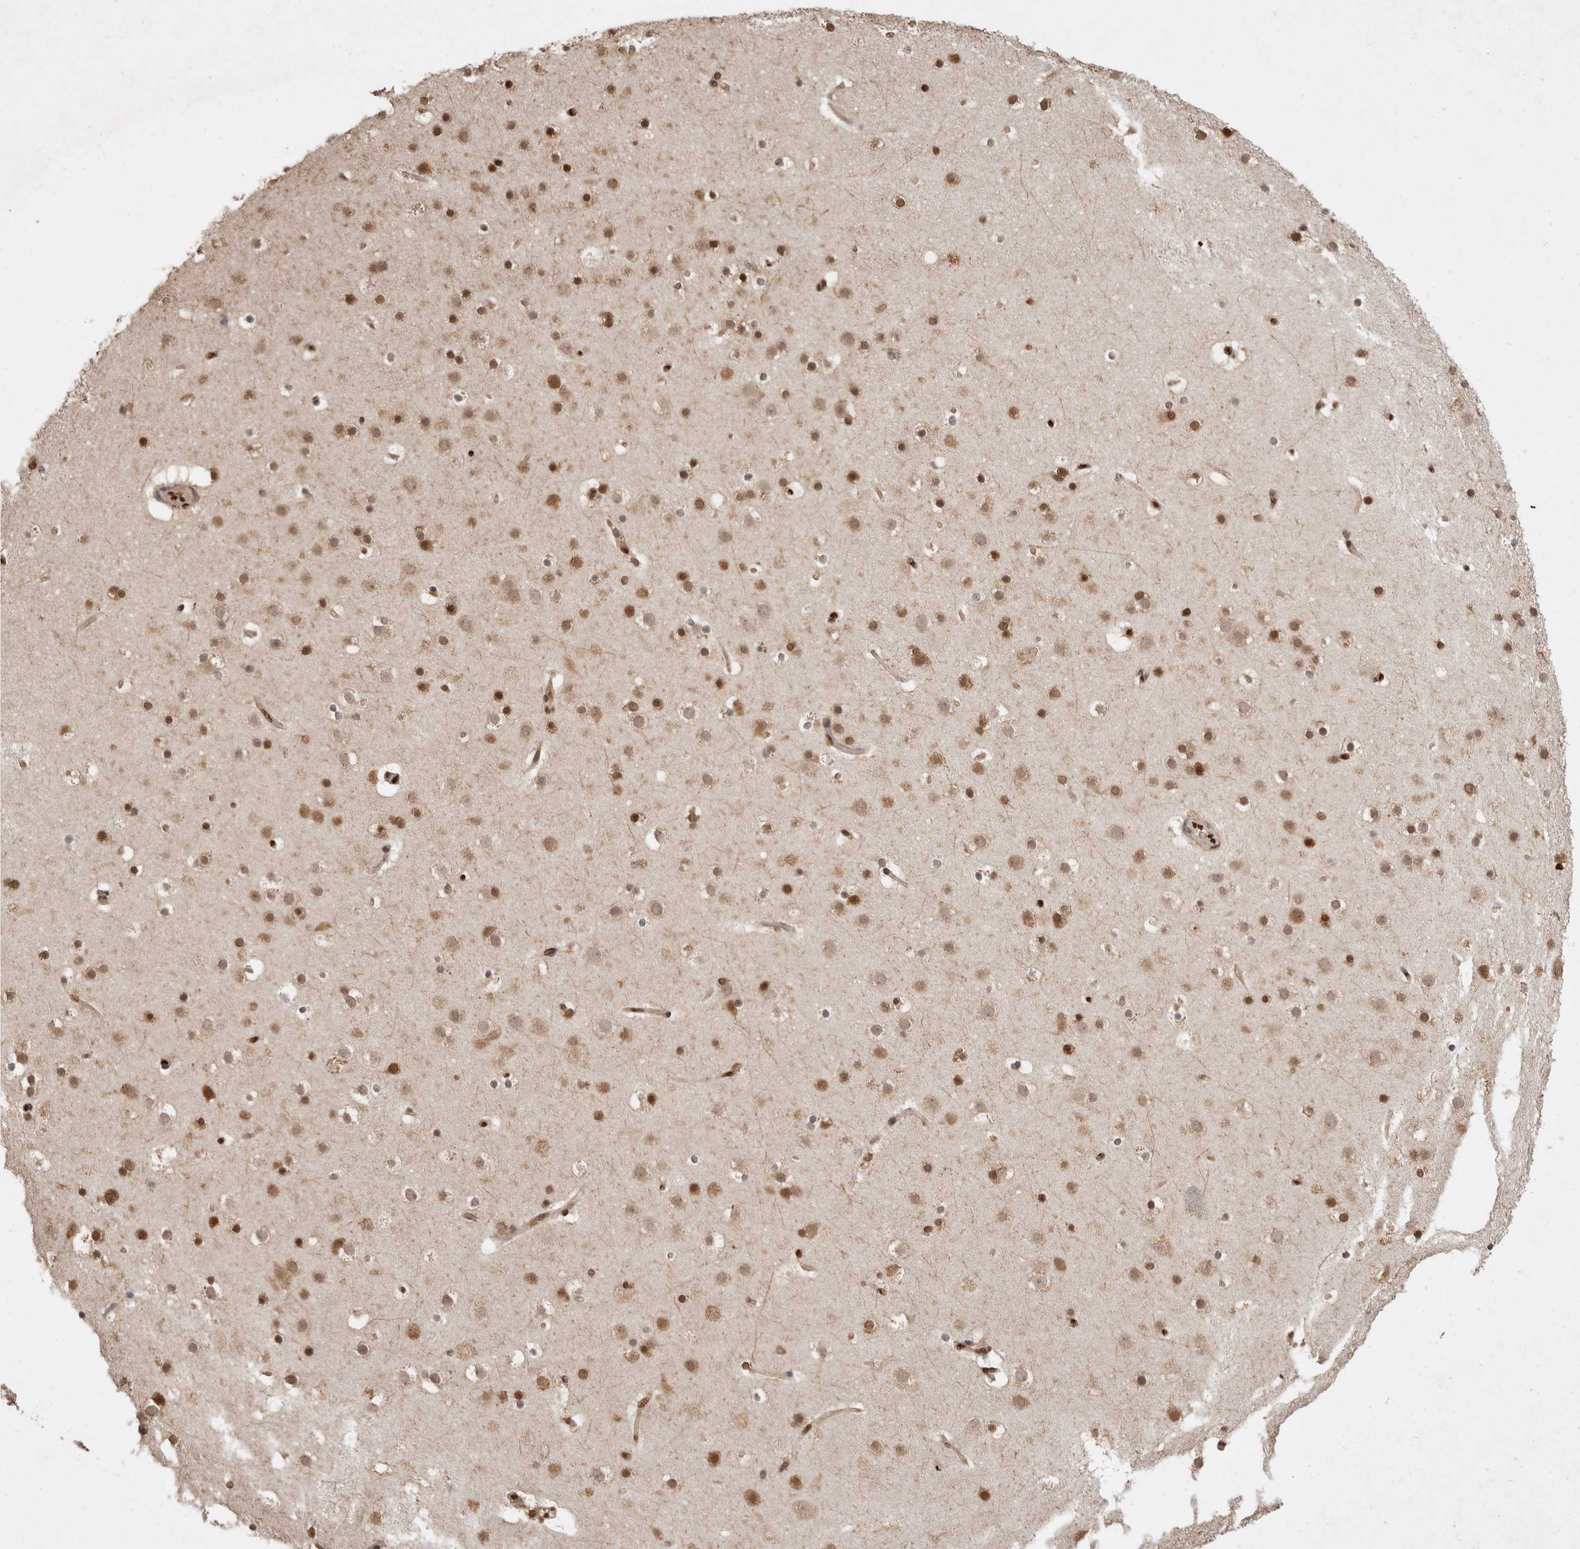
{"staining": {"intensity": "moderate", "quantity": "25%-75%", "location": "nuclear"}, "tissue": "cerebral cortex", "cell_type": "Endothelial cells", "image_type": "normal", "snomed": [{"axis": "morphology", "description": "Normal tissue, NOS"}, {"axis": "topography", "description": "Cerebral cortex"}], "caption": "A photomicrograph of human cerebral cortex stained for a protein shows moderate nuclear brown staining in endothelial cells. (DAB (3,3'-diaminobenzidine) IHC with brightfield microscopy, high magnification).", "gene": "HDGF", "patient": {"sex": "male", "age": 57}}